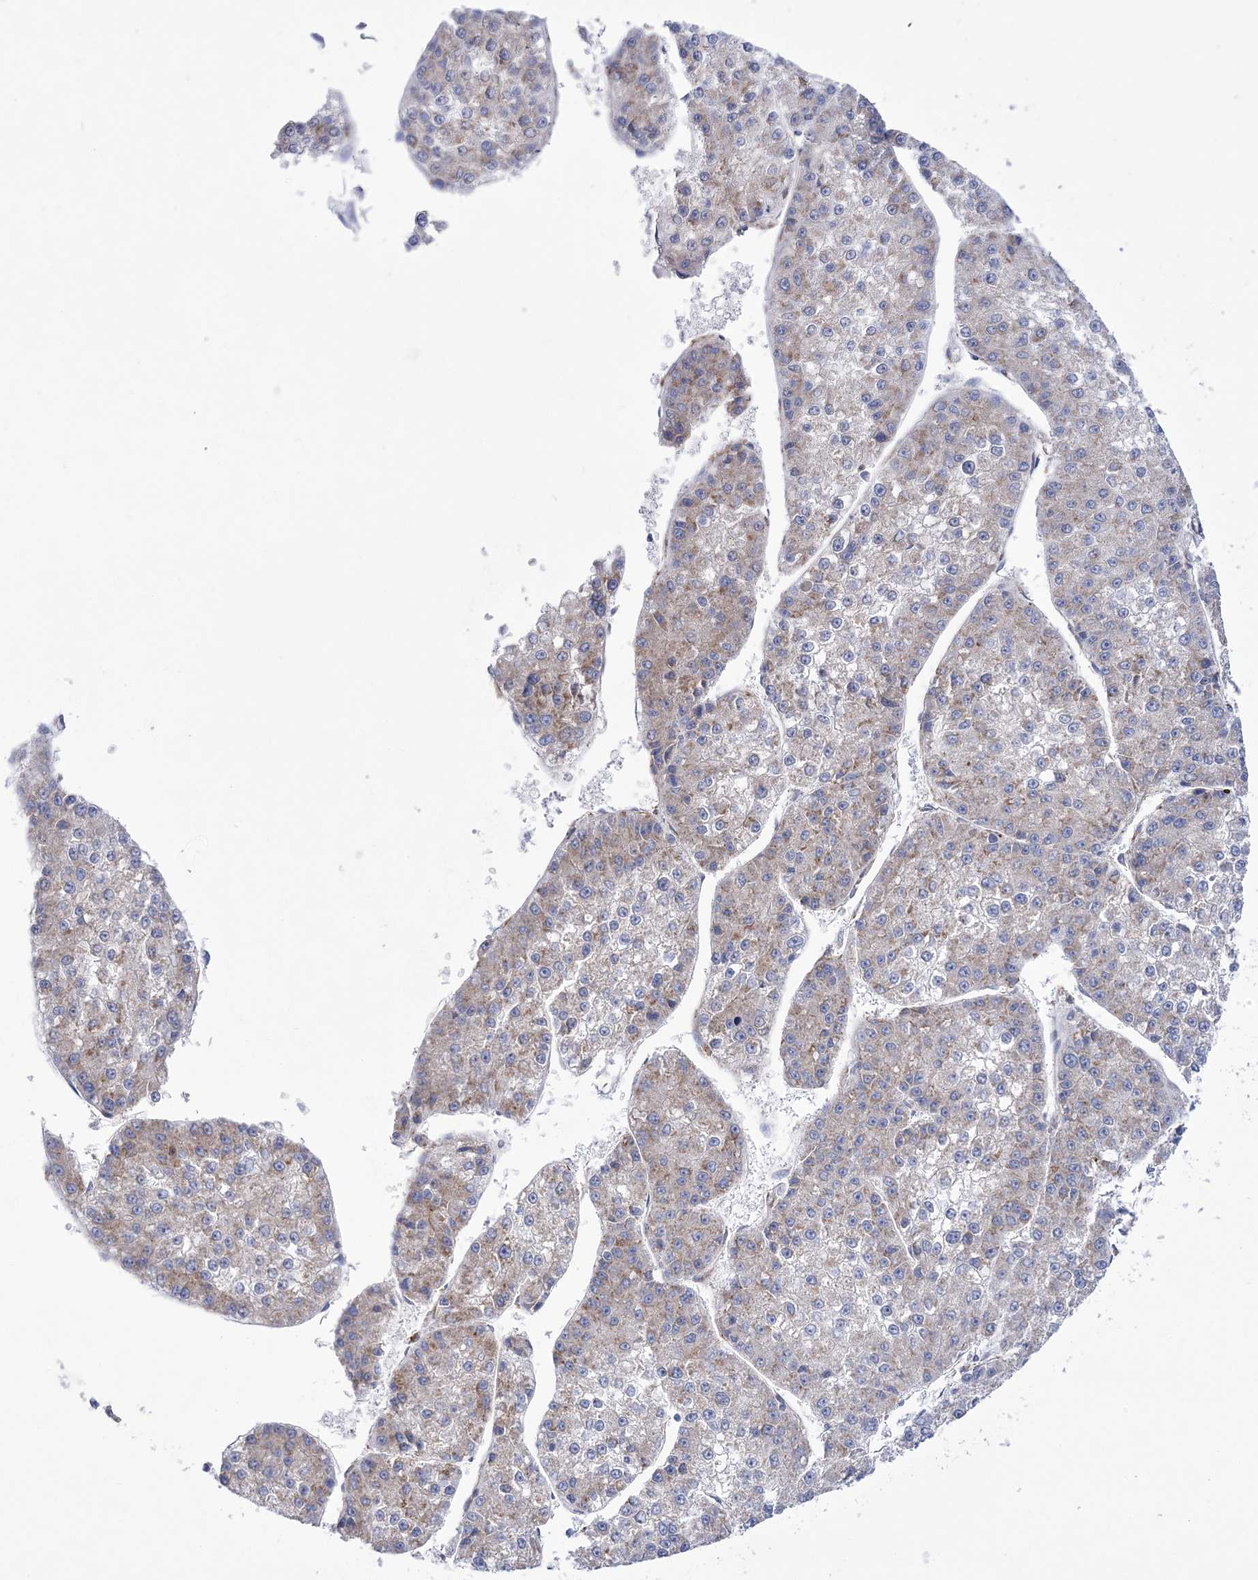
{"staining": {"intensity": "weak", "quantity": "<25%", "location": "cytoplasmic/membranous"}, "tissue": "liver cancer", "cell_type": "Tumor cells", "image_type": "cancer", "snomed": [{"axis": "morphology", "description": "Carcinoma, Hepatocellular, NOS"}, {"axis": "topography", "description": "Liver"}], "caption": "Human hepatocellular carcinoma (liver) stained for a protein using immunohistochemistry shows no staining in tumor cells.", "gene": "COPB2", "patient": {"sex": "female", "age": 73}}